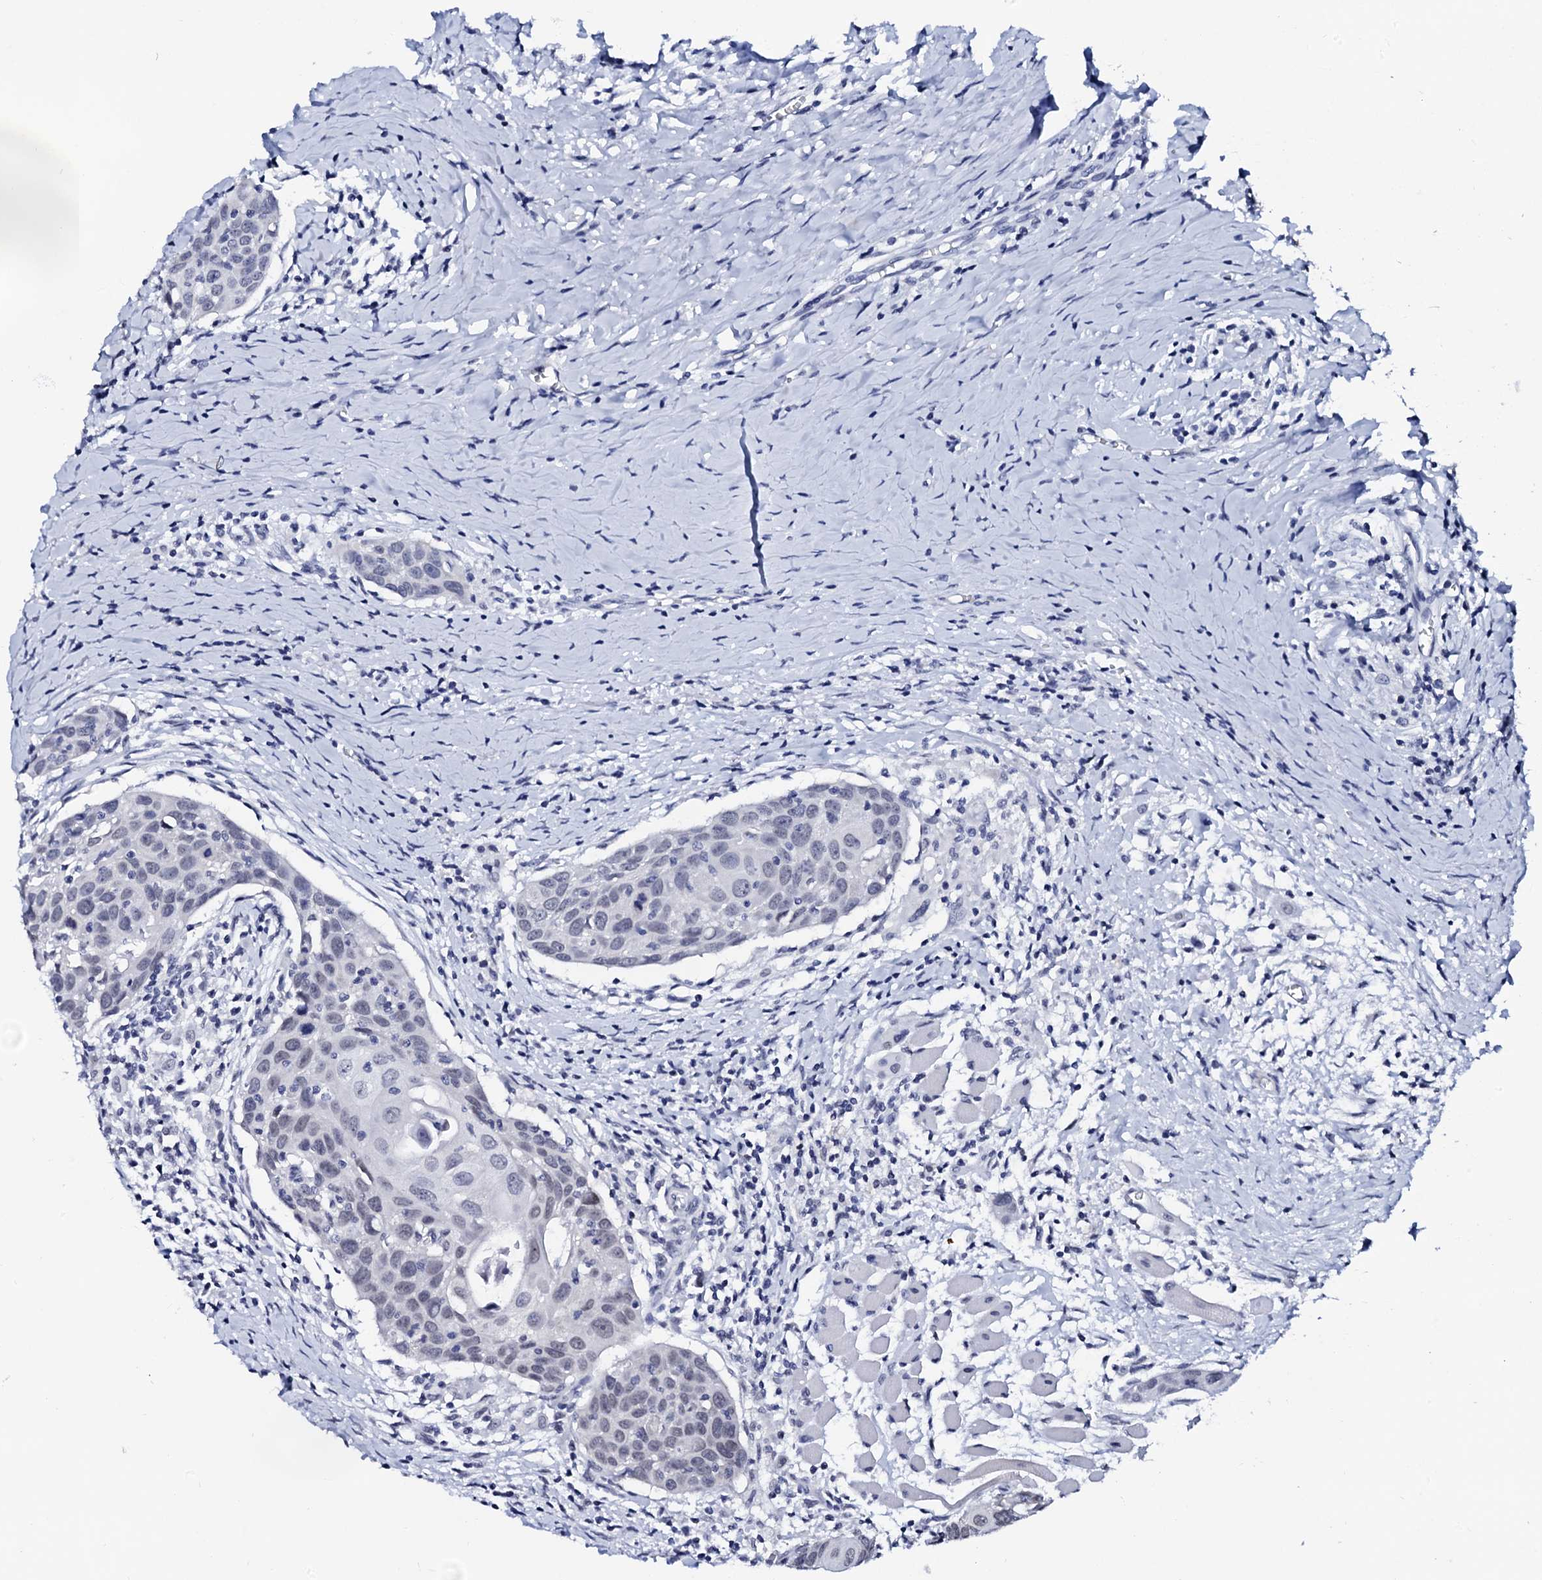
{"staining": {"intensity": "negative", "quantity": "none", "location": "none"}, "tissue": "head and neck cancer", "cell_type": "Tumor cells", "image_type": "cancer", "snomed": [{"axis": "morphology", "description": "Squamous cell carcinoma, NOS"}, {"axis": "topography", "description": "Oral tissue"}, {"axis": "topography", "description": "Head-Neck"}], "caption": "There is no significant staining in tumor cells of squamous cell carcinoma (head and neck).", "gene": "SPATA19", "patient": {"sex": "female", "age": 50}}